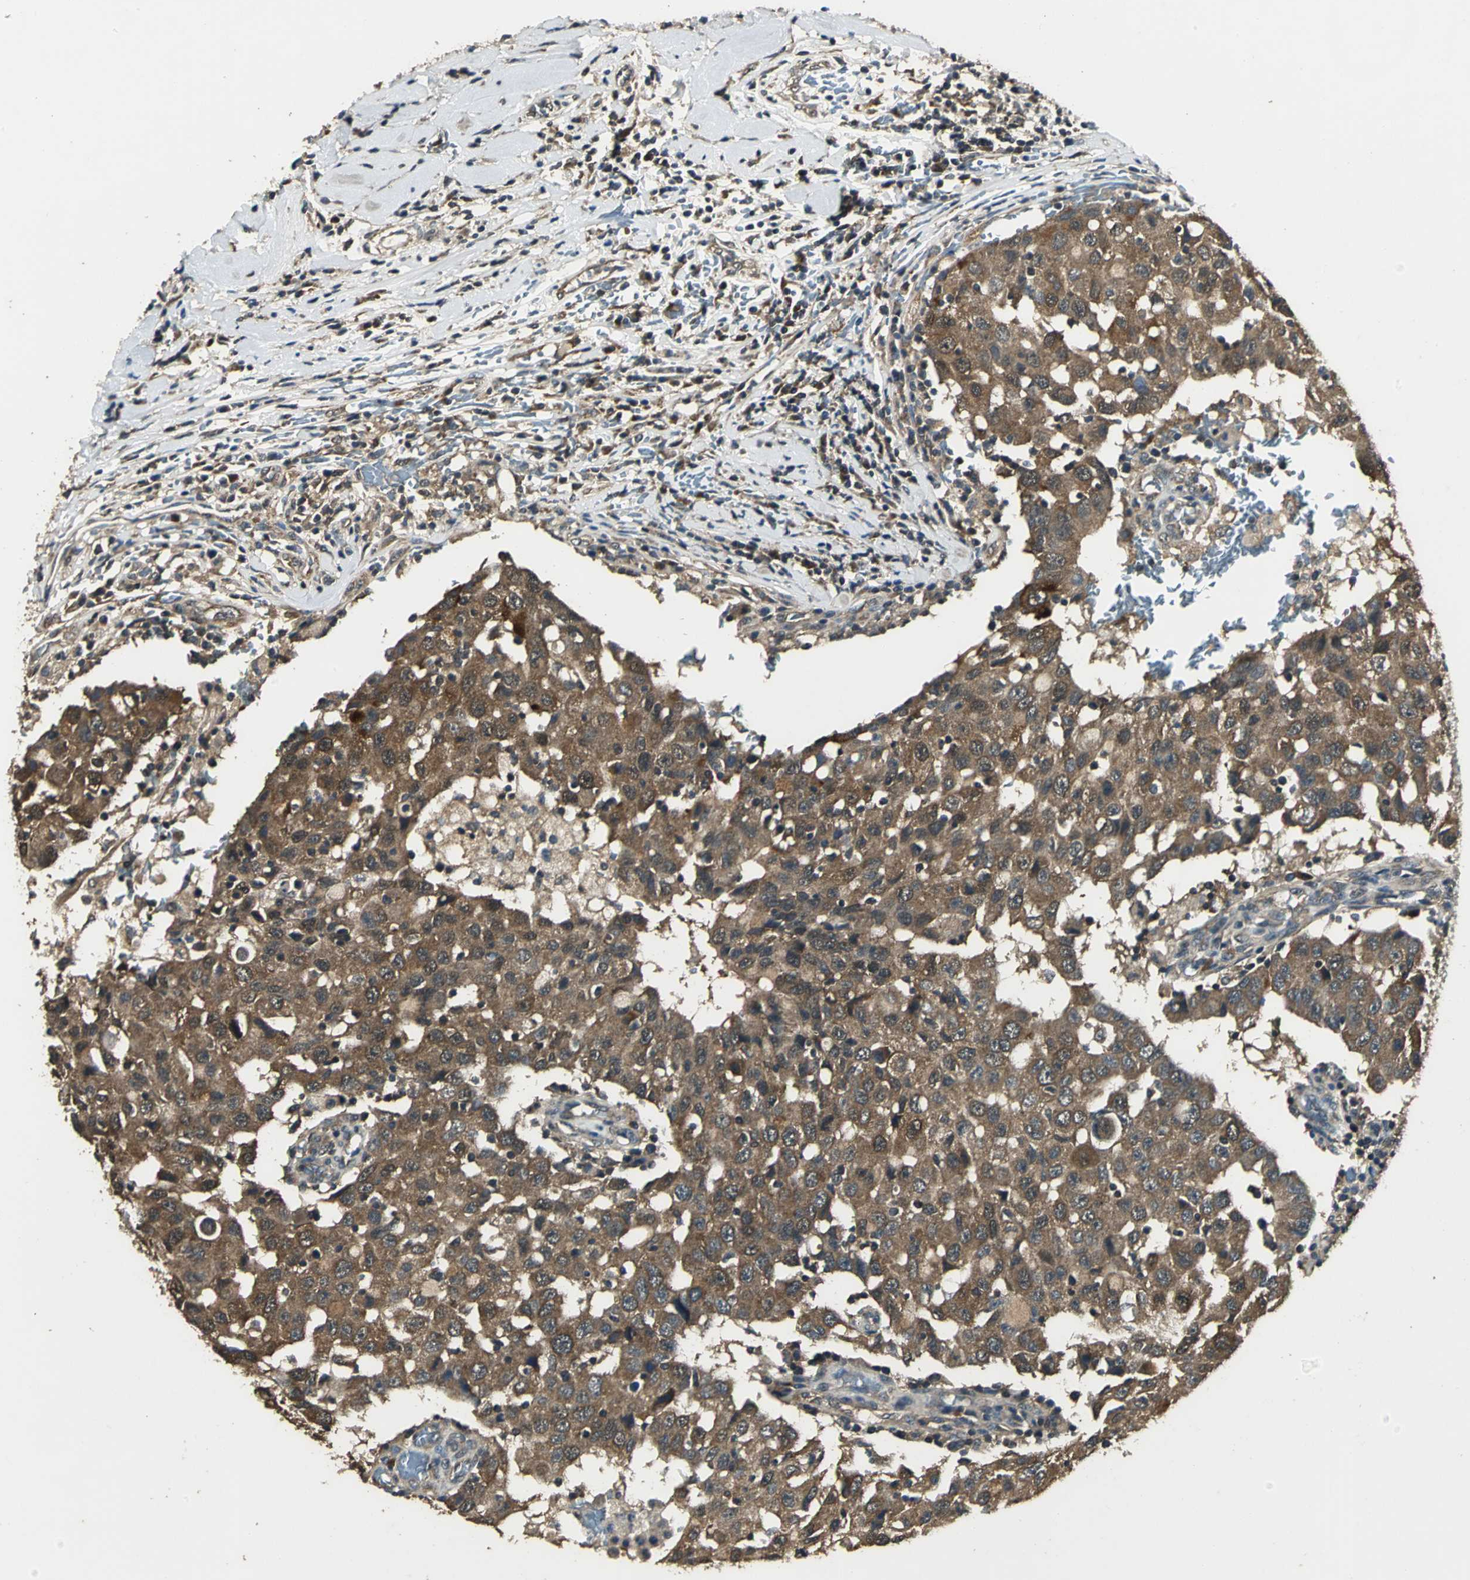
{"staining": {"intensity": "moderate", "quantity": ">75%", "location": "cytoplasmic/membranous"}, "tissue": "breast cancer", "cell_type": "Tumor cells", "image_type": "cancer", "snomed": [{"axis": "morphology", "description": "Duct carcinoma"}, {"axis": "topography", "description": "Breast"}], "caption": "Human invasive ductal carcinoma (breast) stained with a brown dye shows moderate cytoplasmic/membranous positive staining in about >75% of tumor cells.", "gene": "IRF3", "patient": {"sex": "female", "age": 27}}